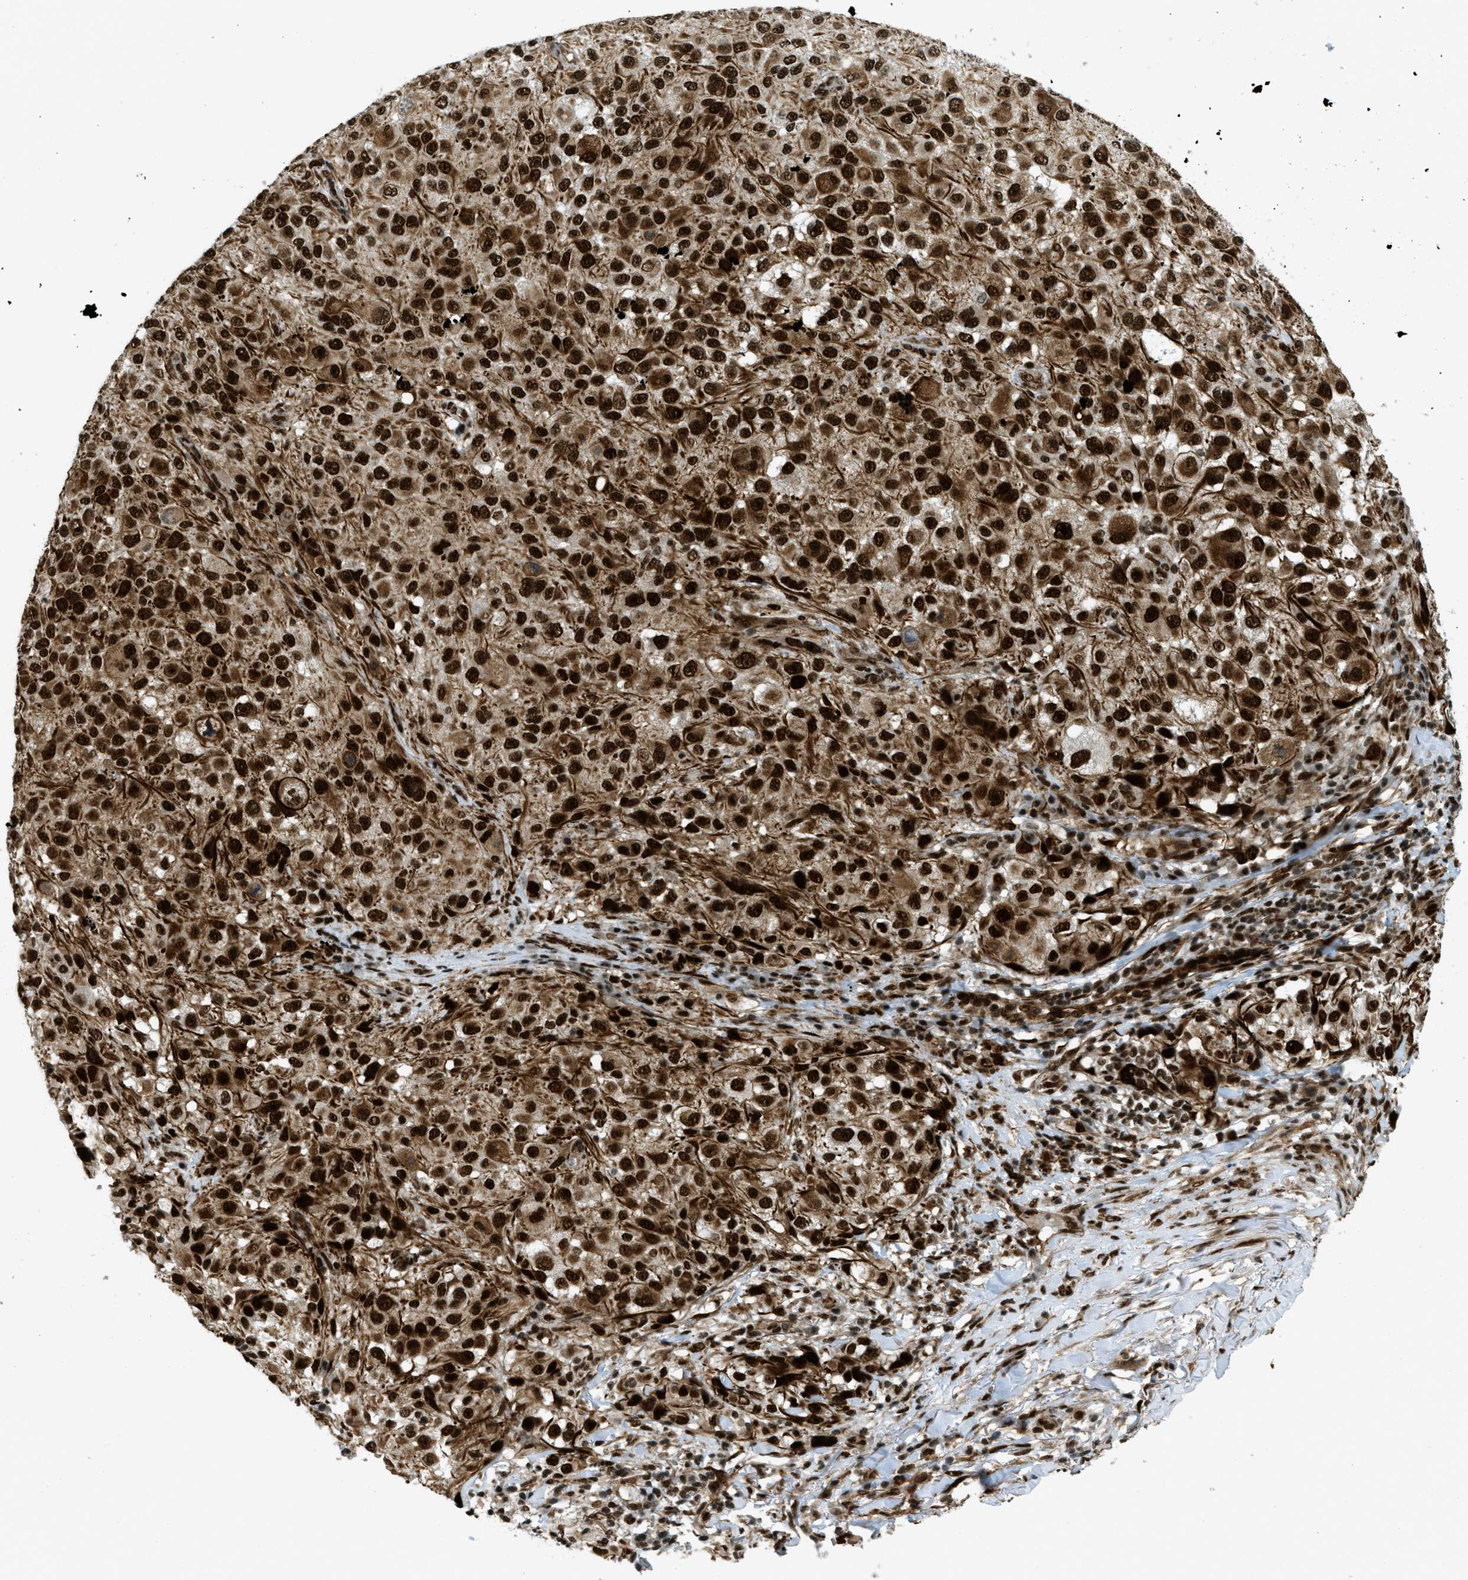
{"staining": {"intensity": "strong", "quantity": ">75%", "location": "cytoplasmic/membranous,nuclear"}, "tissue": "melanoma", "cell_type": "Tumor cells", "image_type": "cancer", "snomed": [{"axis": "morphology", "description": "Necrosis, NOS"}, {"axis": "morphology", "description": "Malignant melanoma, NOS"}, {"axis": "topography", "description": "Skin"}], "caption": "Protein staining by immunohistochemistry shows strong cytoplasmic/membranous and nuclear expression in approximately >75% of tumor cells in melanoma.", "gene": "ZFR", "patient": {"sex": "female", "age": 87}}